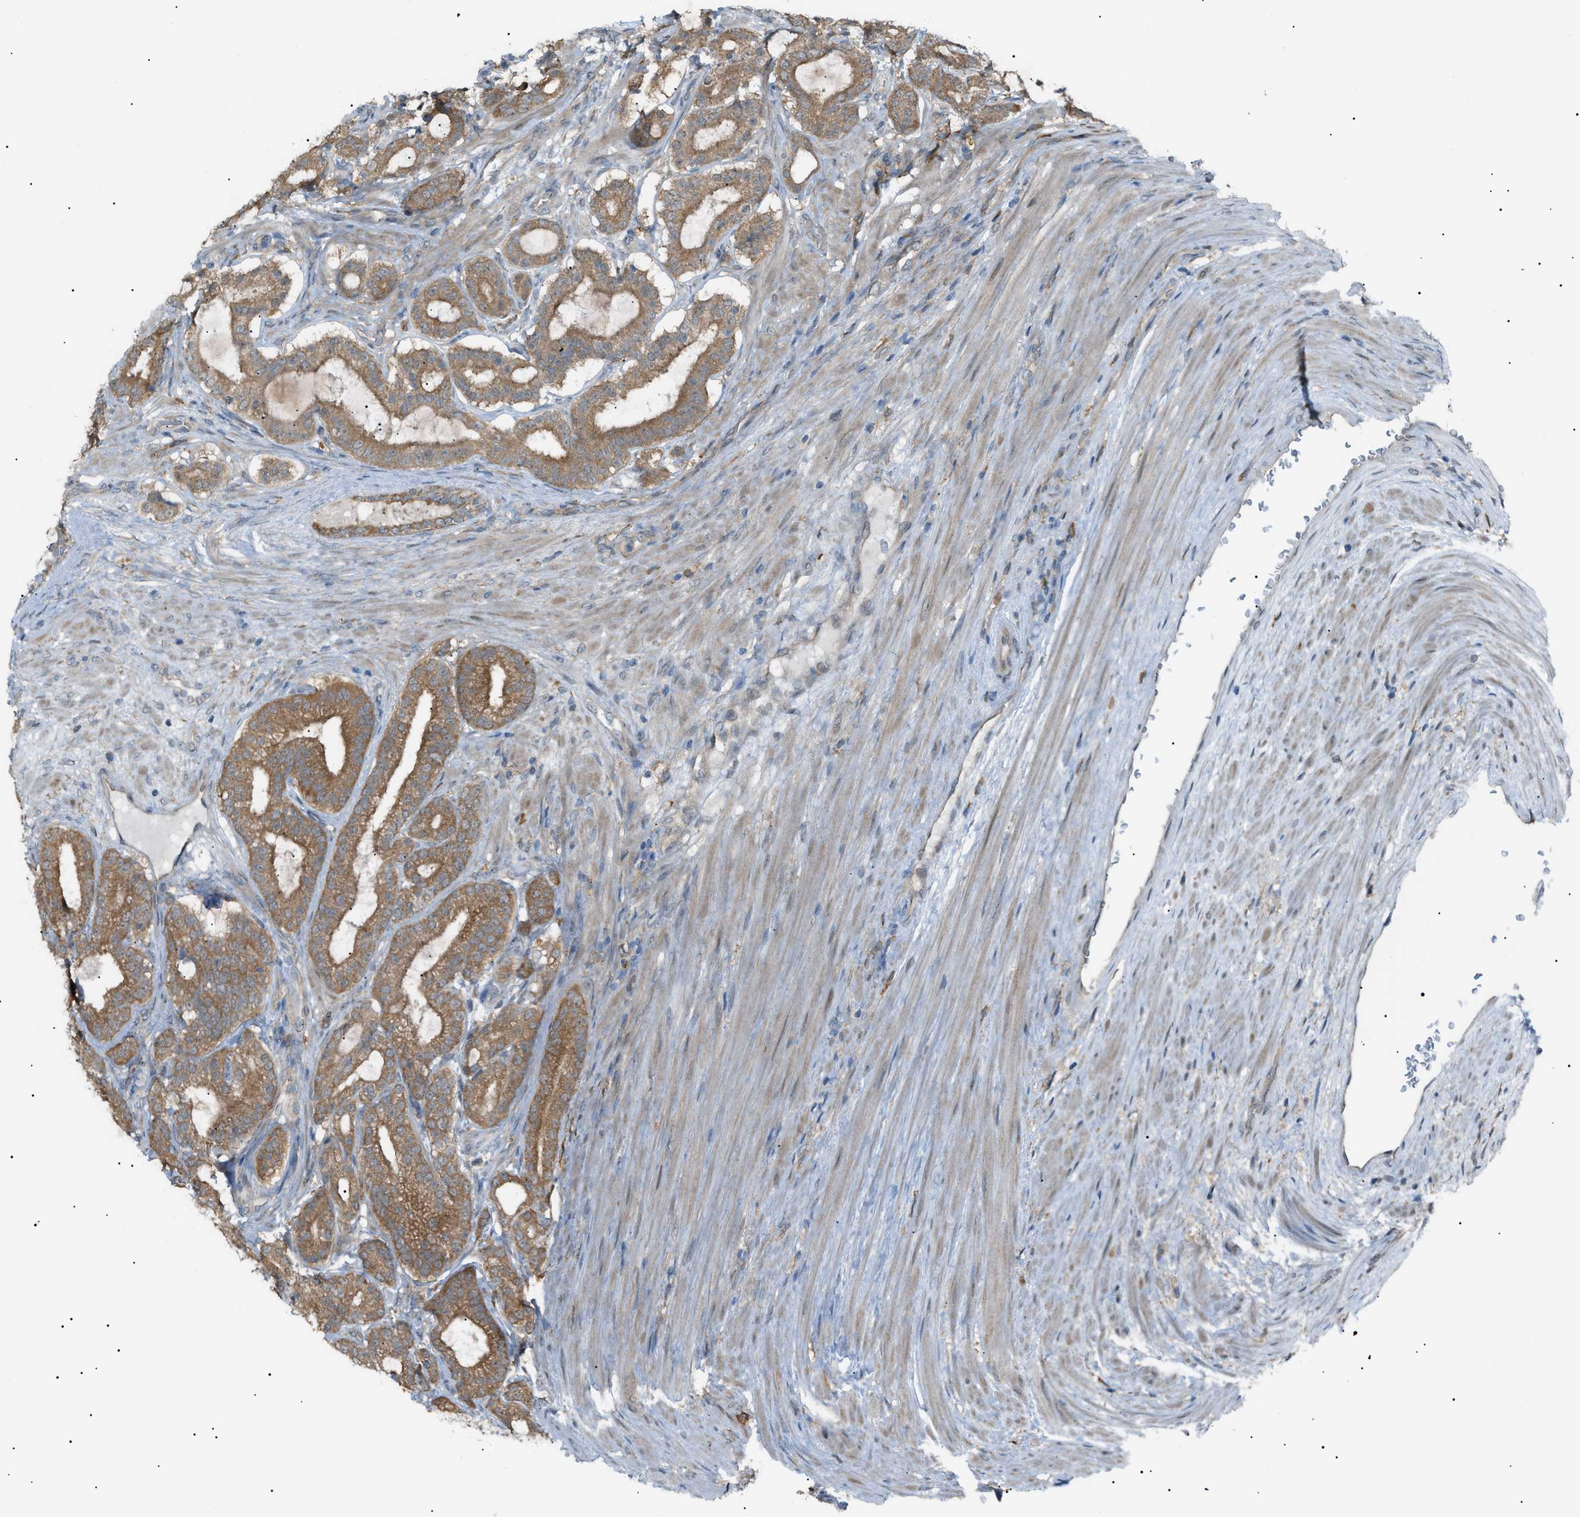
{"staining": {"intensity": "moderate", "quantity": ">75%", "location": "cytoplasmic/membranous"}, "tissue": "prostate cancer", "cell_type": "Tumor cells", "image_type": "cancer", "snomed": [{"axis": "morphology", "description": "Adenocarcinoma, High grade"}, {"axis": "topography", "description": "Prostate"}], "caption": "Brown immunohistochemical staining in human prostate cancer (adenocarcinoma (high-grade)) shows moderate cytoplasmic/membranous positivity in approximately >75% of tumor cells. (Brightfield microscopy of DAB IHC at high magnification).", "gene": "LPIN2", "patient": {"sex": "male", "age": 60}}